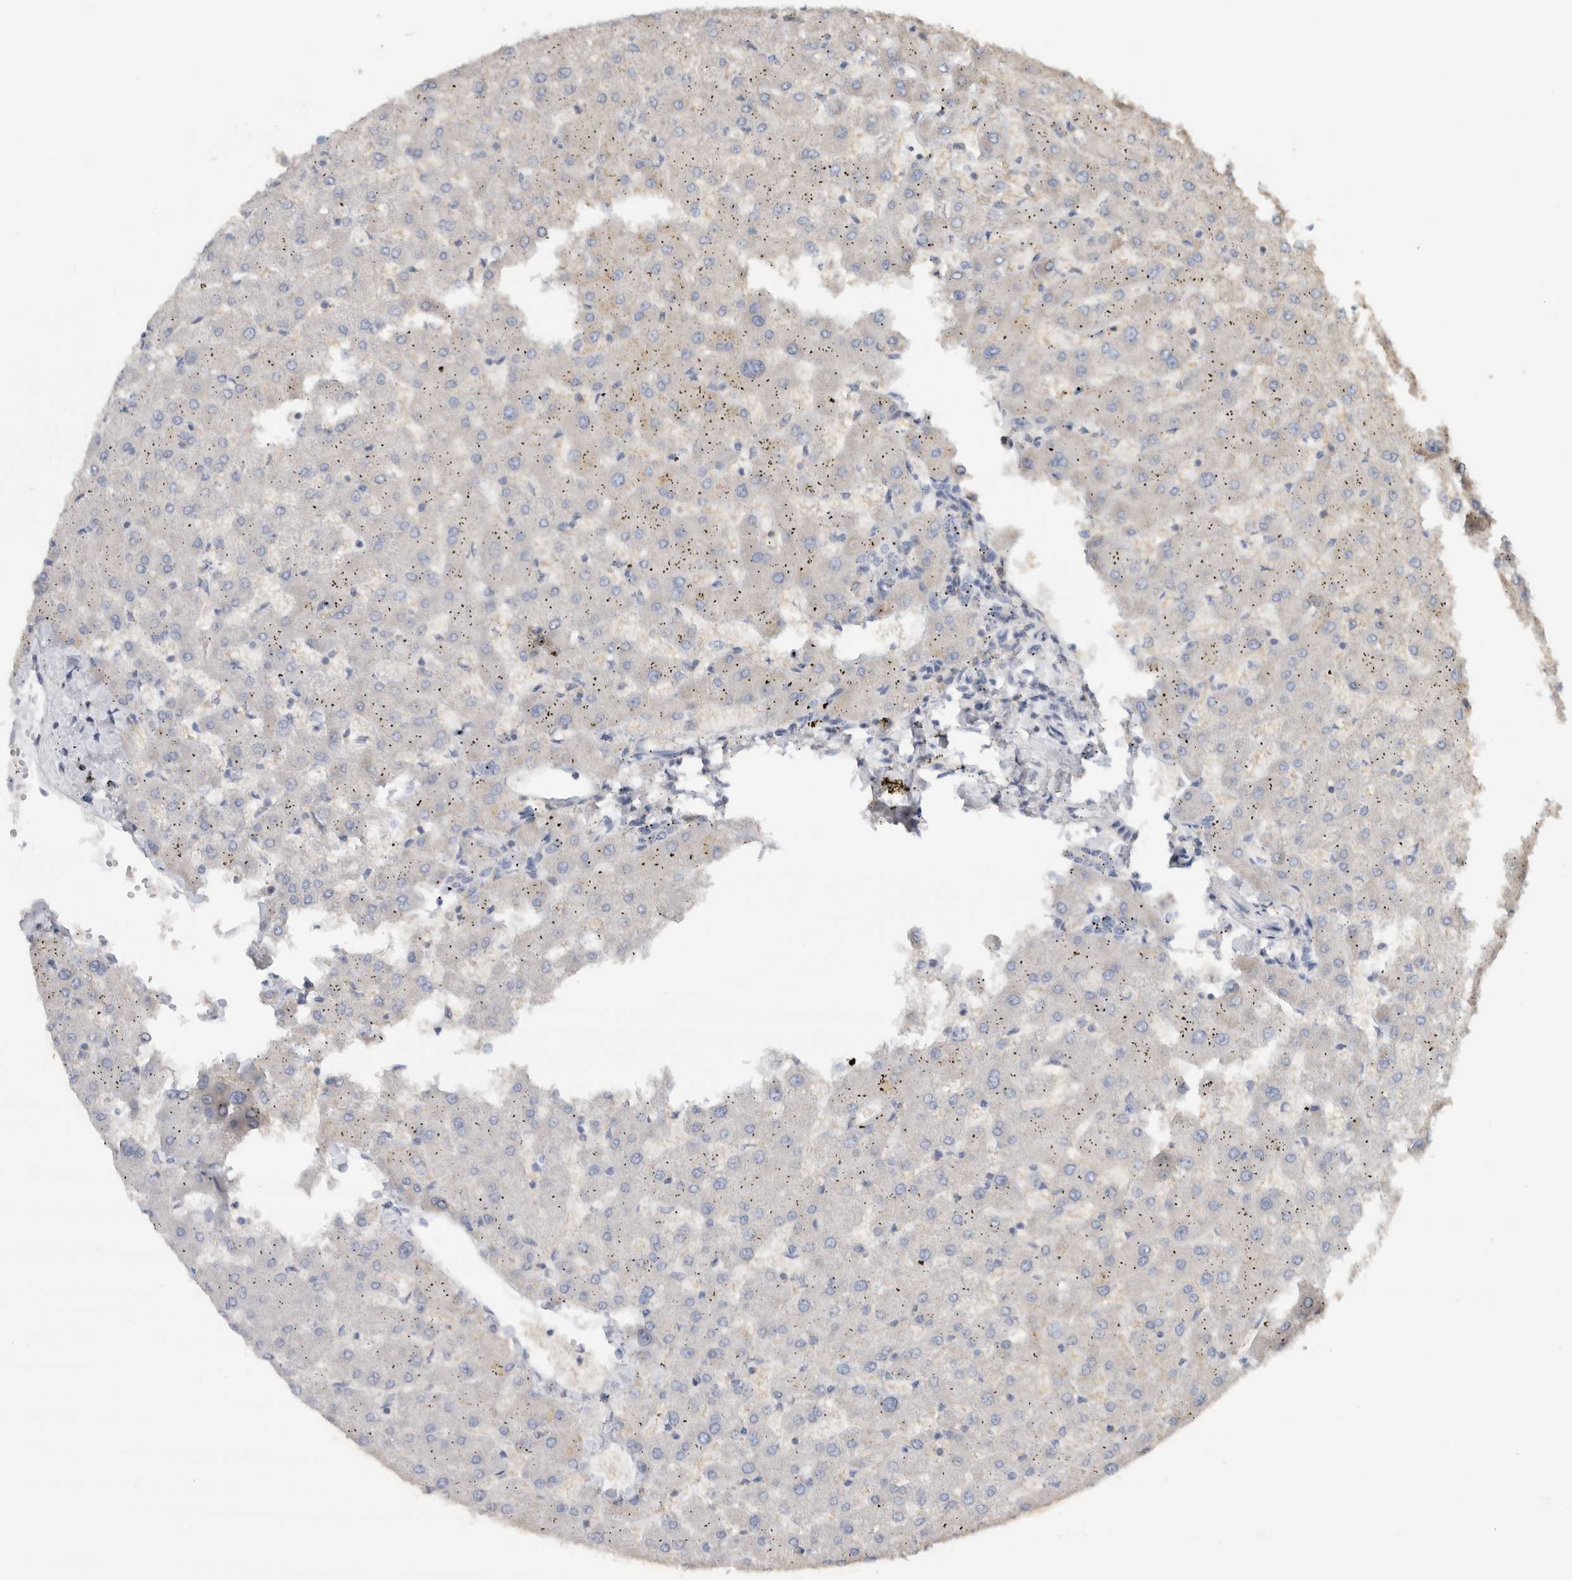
{"staining": {"intensity": "negative", "quantity": "none", "location": "none"}, "tissue": "liver", "cell_type": "Cholangiocytes", "image_type": "normal", "snomed": [{"axis": "morphology", "description": "Normal tissue, NOS"}, {"axis": "topography", "description": "Liver"}], "caption": "The image demonstrates no staining of cholangiocytes in normal liver. (Stains: DAB (3,3'-diaminobenzidine) immunohistochemistry (IHC) with hematoxylin counter stain, Microscopy: brightfield microscopy at high magnification).", "gene": "EIF4G3", "patient": {"sex": "female", "age": 63}}